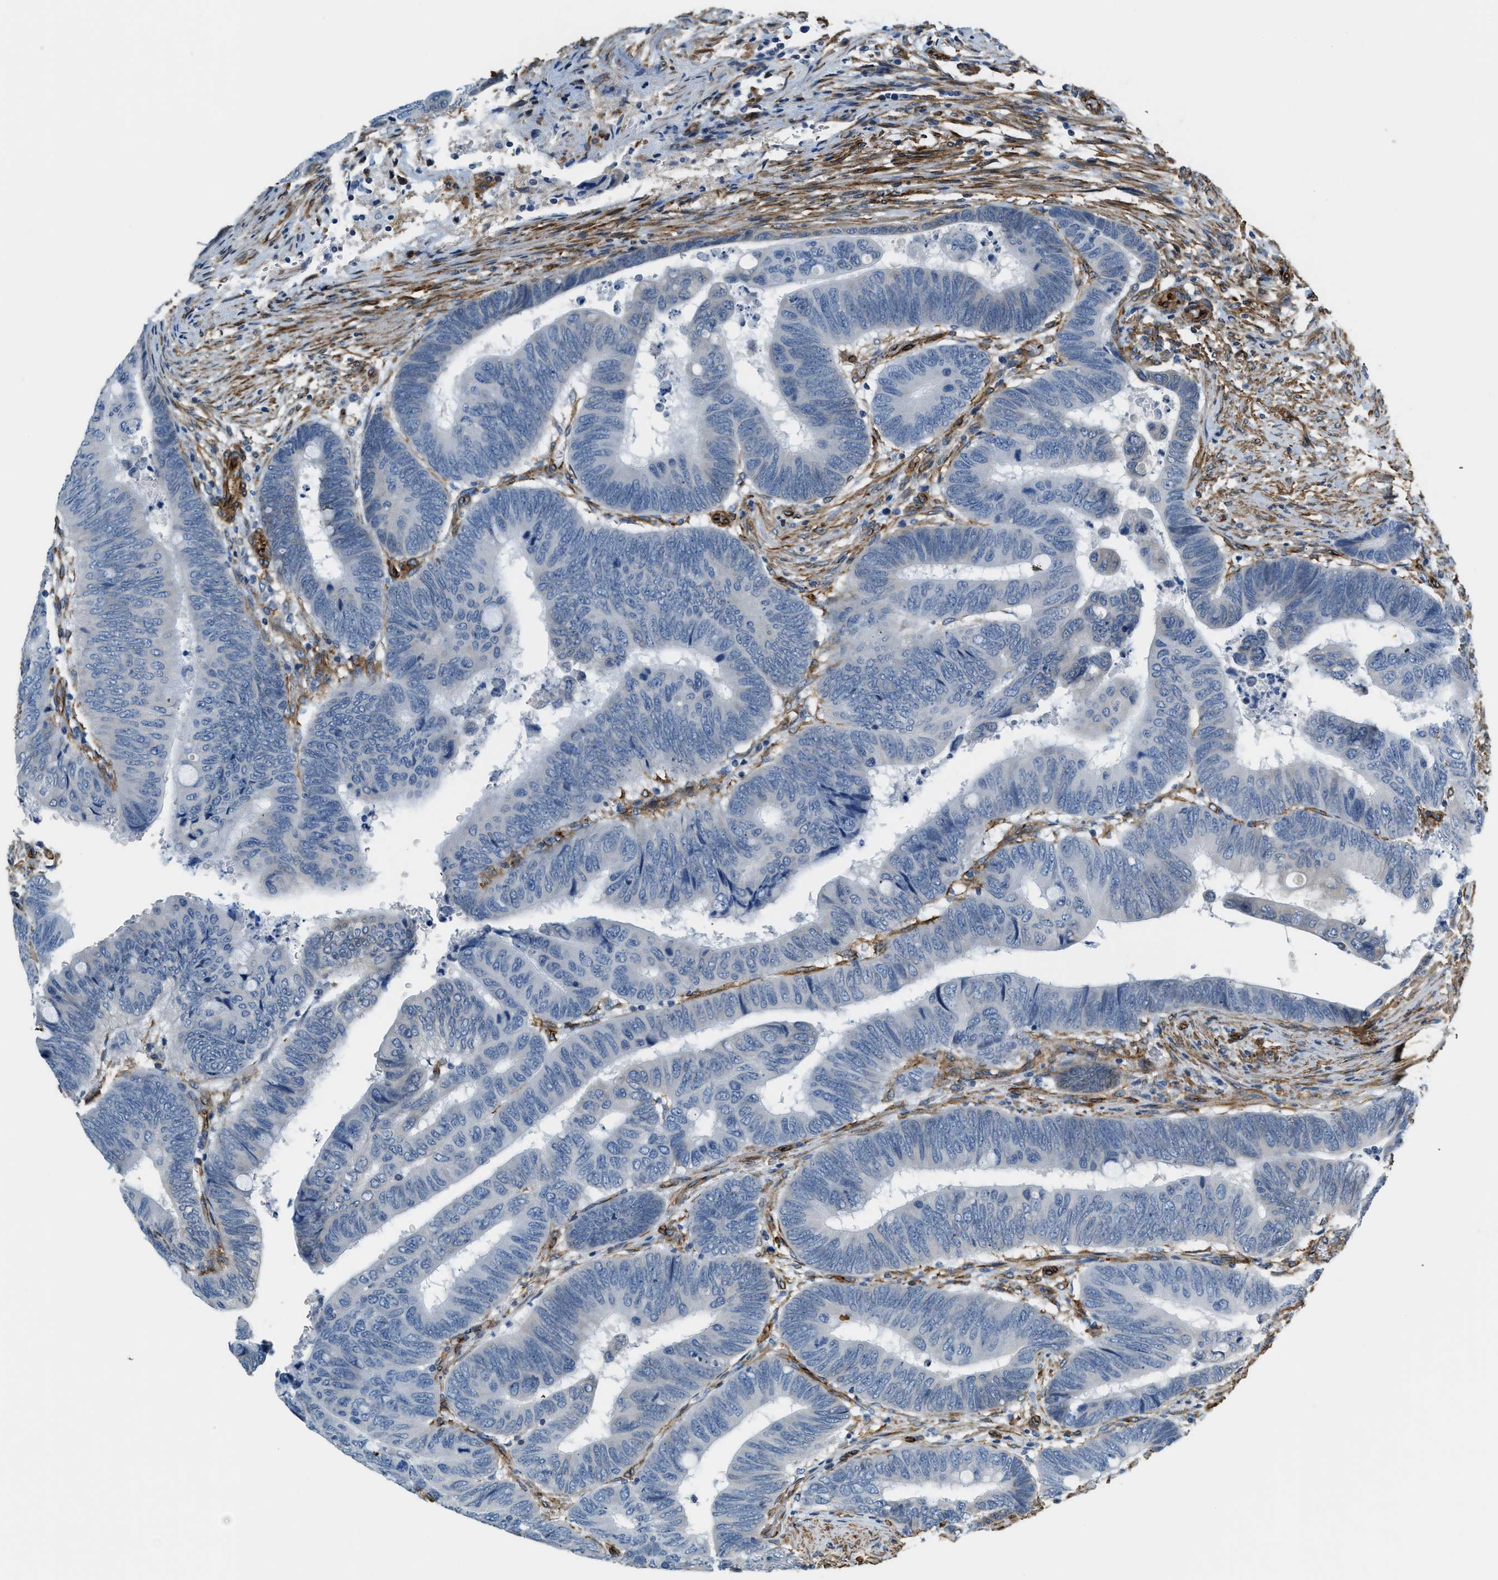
{"staining": {"intensity": "negative", "quantity": "none", "location": "none"}, "tissue": "colorectal cancer", "cell_type": "Tumor cells", "image_type": "cancer", "snomed": [{"axis": "morphology", "description": "Normal tissue, NOS"}, {"axis": "morphology", "description": "Adenocarcinoma, NOS"}, {"axis": "topography", "description": "Rectum"}, {"axis": "topography", "description": "Peripheral nerve tissue"}], "caption": "Immunohistochemical staining of colorectal cancer (adenocarcinoma) exhibits no significant staining in tumor cells.", "gene": "TMEM43", "patient": {"sex": "male", "age": 92}}